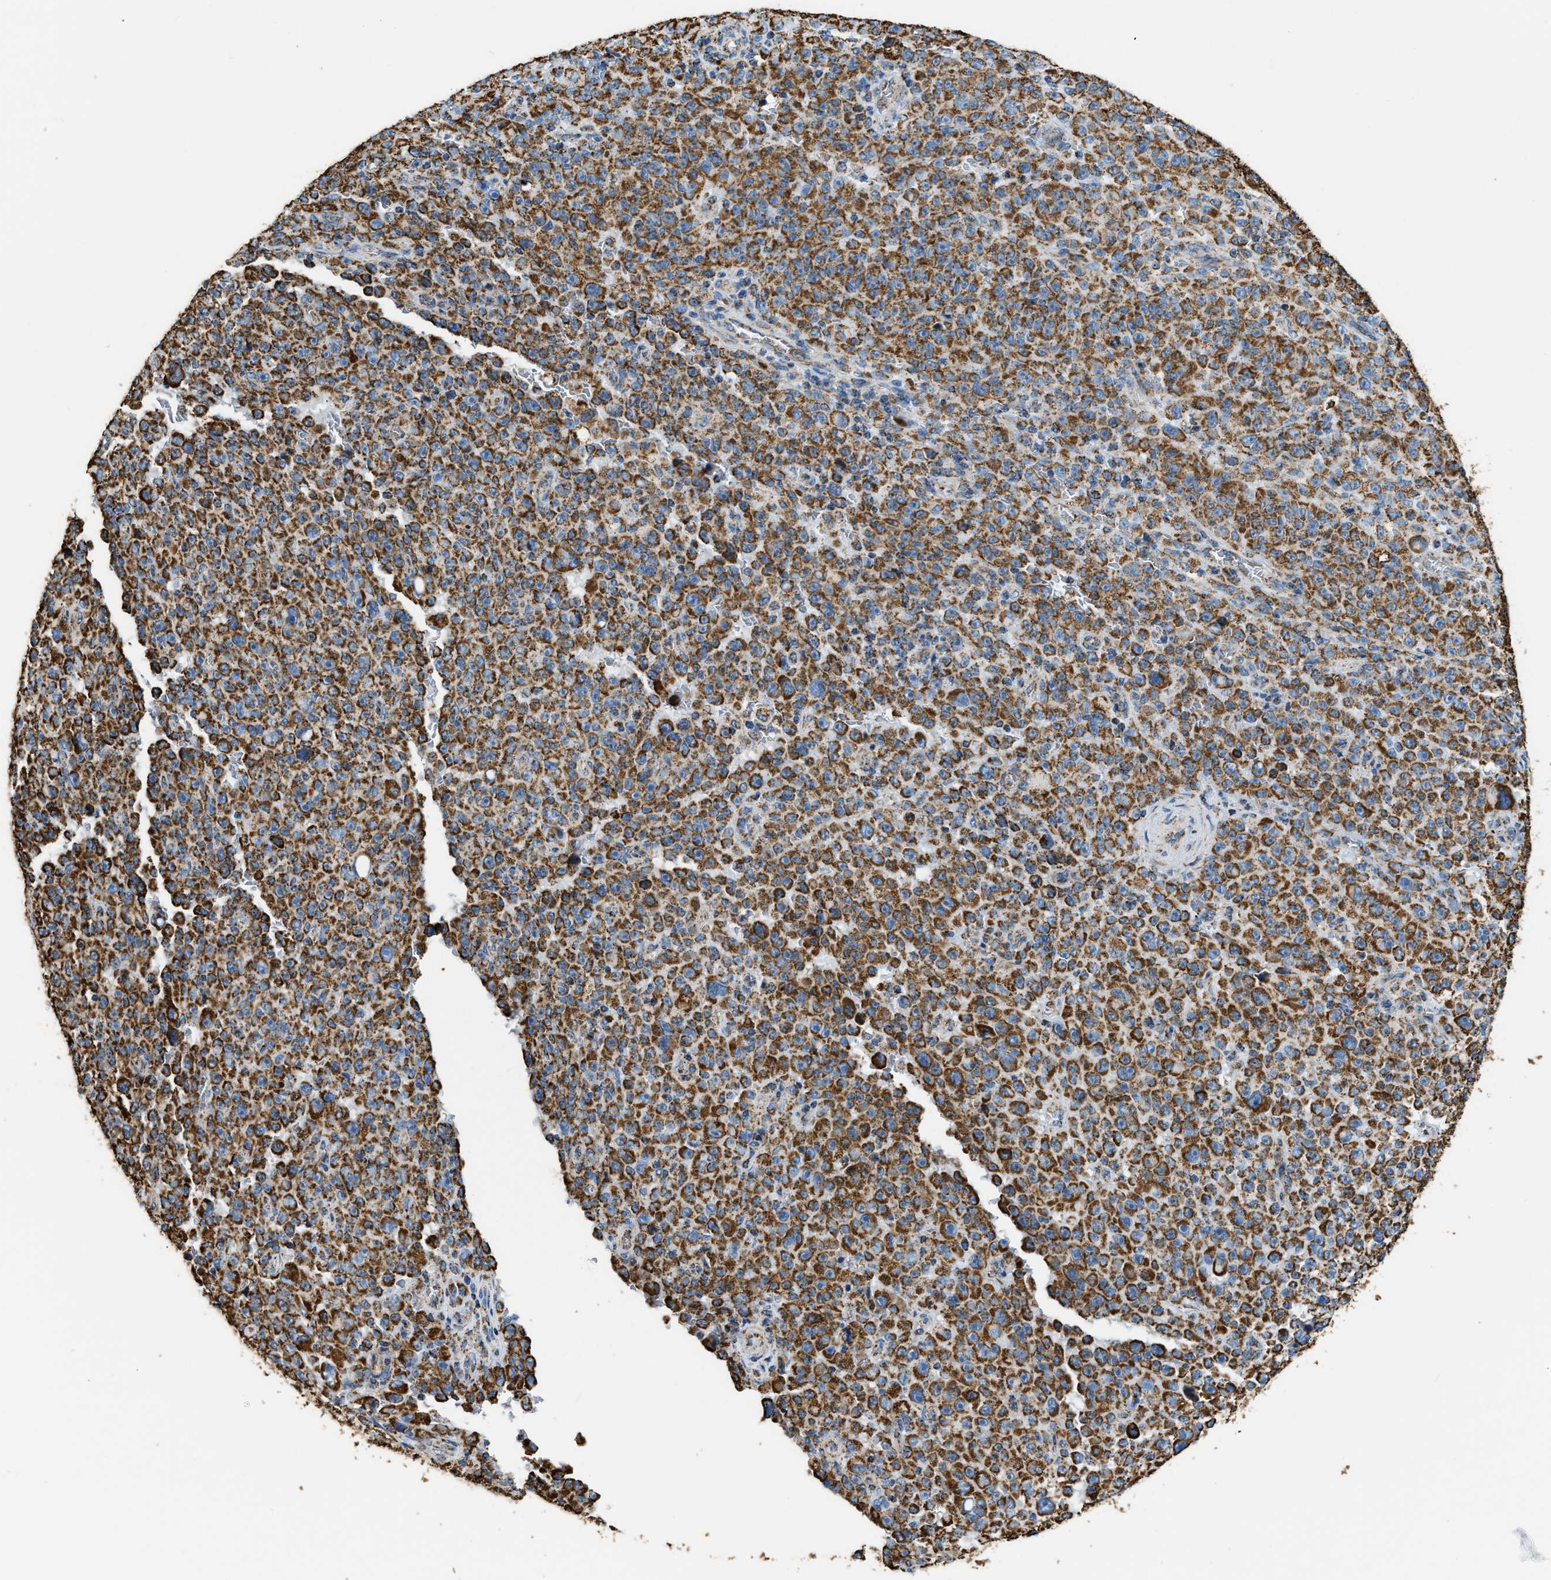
{"staining": {"intensity": "strong", "quantity": ">75%", "location": "cytoplasmic/membranous"}, "tissue": "melanoma", "cell_type": "Tumor cells", "image_type": "cancer", "snomed": [{"axis": "morphology", "description": "Malignant melanoma, NOS"}, {"axis": "topography", "description": "Skin"}], "caption": "Immunohistochemical staining of human melanoma reveals high levels of strong cytoplasmic/membranous expression in approximately >75% of tumor cells.", "gene": "IRX6", "patient": {"sex": "female", "age": 82}}